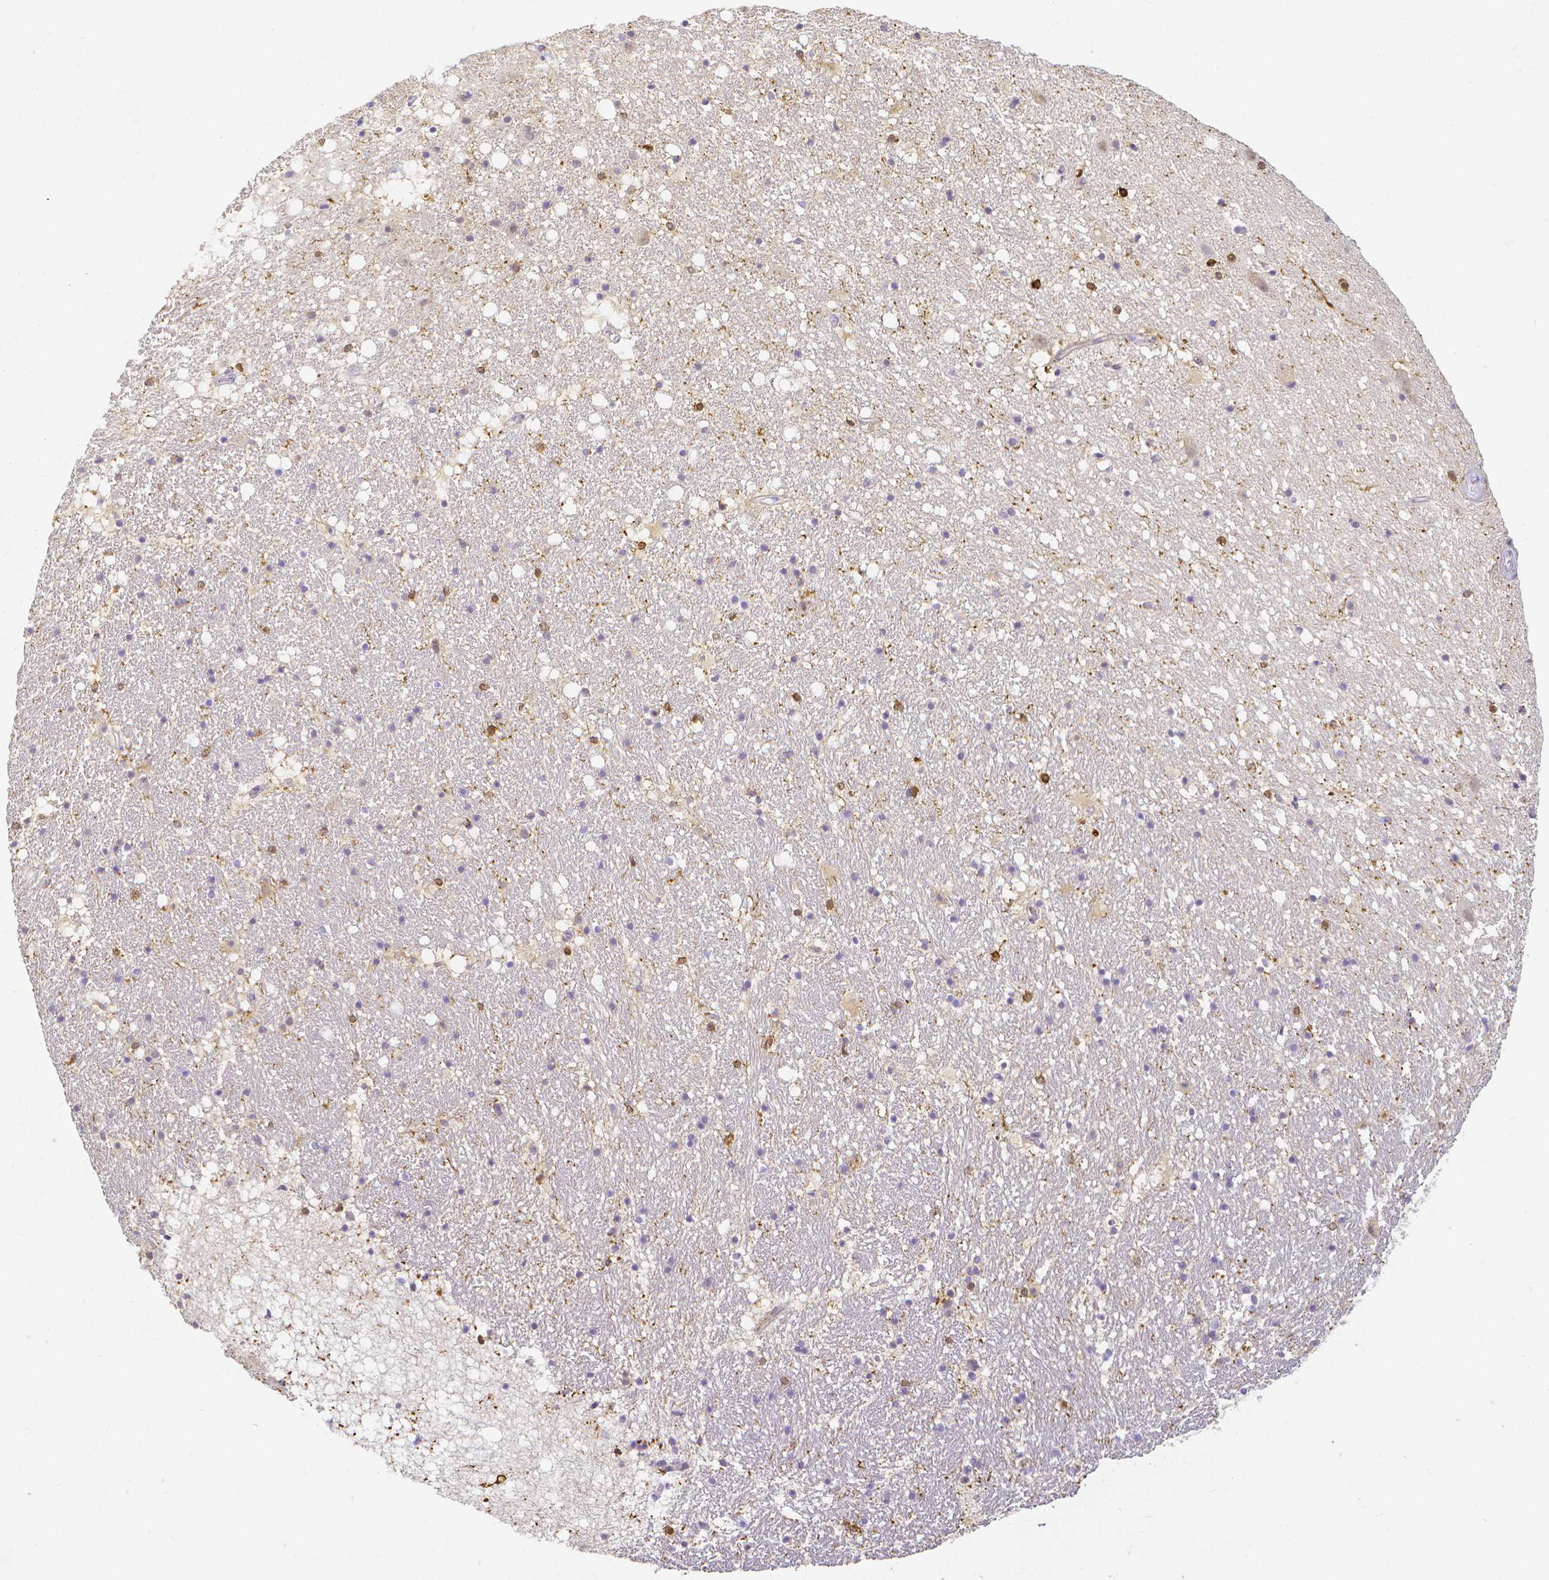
{"staining": {"intensity": "strong", "quantity": "<25%", "location": "cytoplasmic/membranous,nuclear"}, "tissue": "hippocampus", "cell_type": "Glial cells", "image_type": "normal", "snomed": [{"axis": "morphology", "description": "Normal tissue, NOS"}, {"axis": "topography", "description": "Hippocampus"}], "caption": "Immunohistochemical staining of unremarkable human hippocampus displays medium levels of strong cytoplasmic/membranous,nuclear expression in approximately <25% of glial cells.", "gene": "COTL1", "patient": {"sex": "female", "age": 42}}